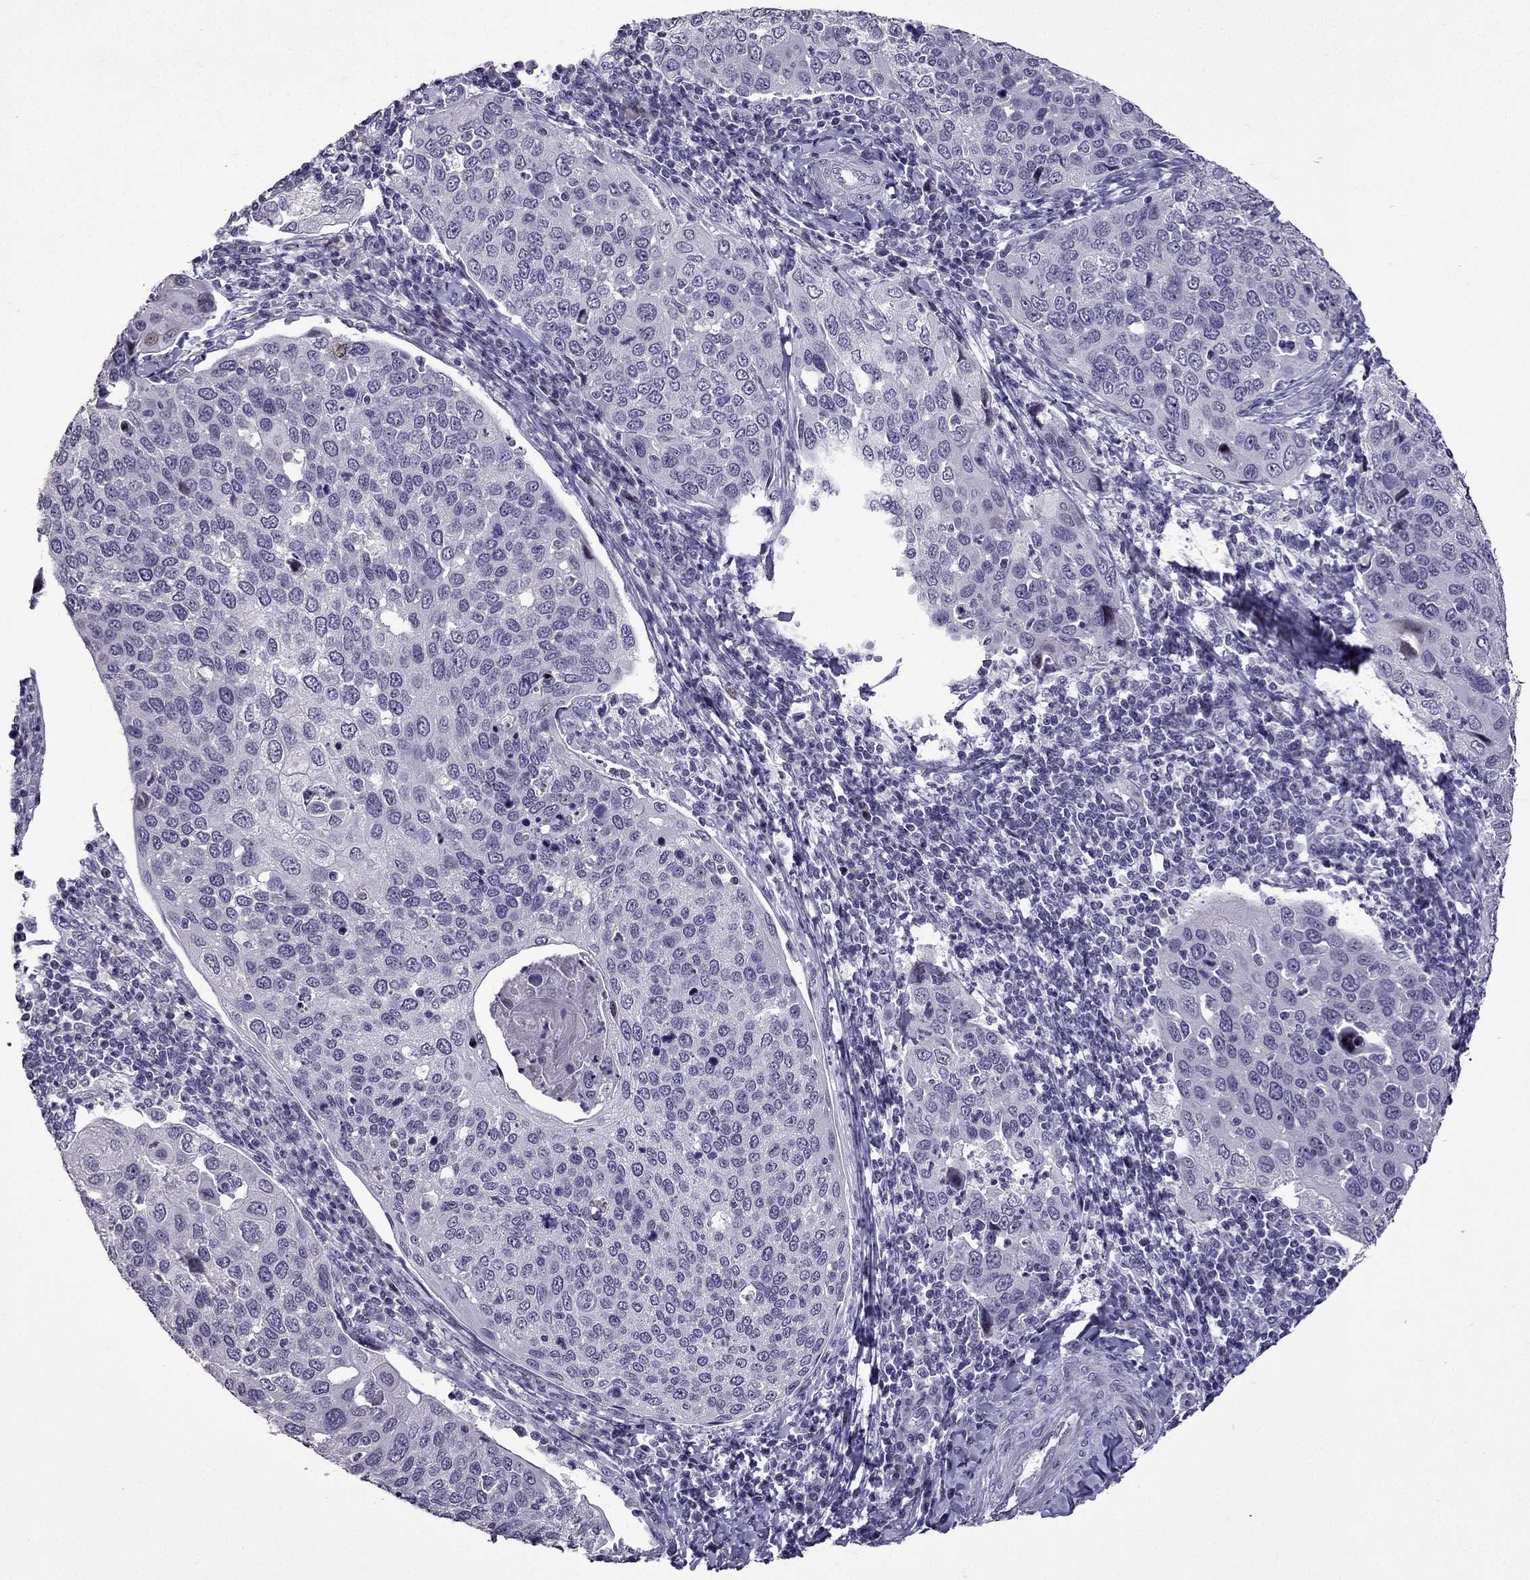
{"staining": {"intensity": "negative", "quantity": "none", "location": "none"}, "tissue": "cervical cancer", "cell_type": "Tumor cells", "image_type": "cancer", "snomed": [{"axis": "morphology", "description": "Squamous cell carcinoma, NOS"}, {"axis": "topography", "description": "Cervix"}], "caption": "This is an immunohistochemistry image of cervical cancer (squamous cell carcinoma). There is no positivity in tumor cells.", "gene": "TTN", "patient": {"sex": "female", "age": 54}}